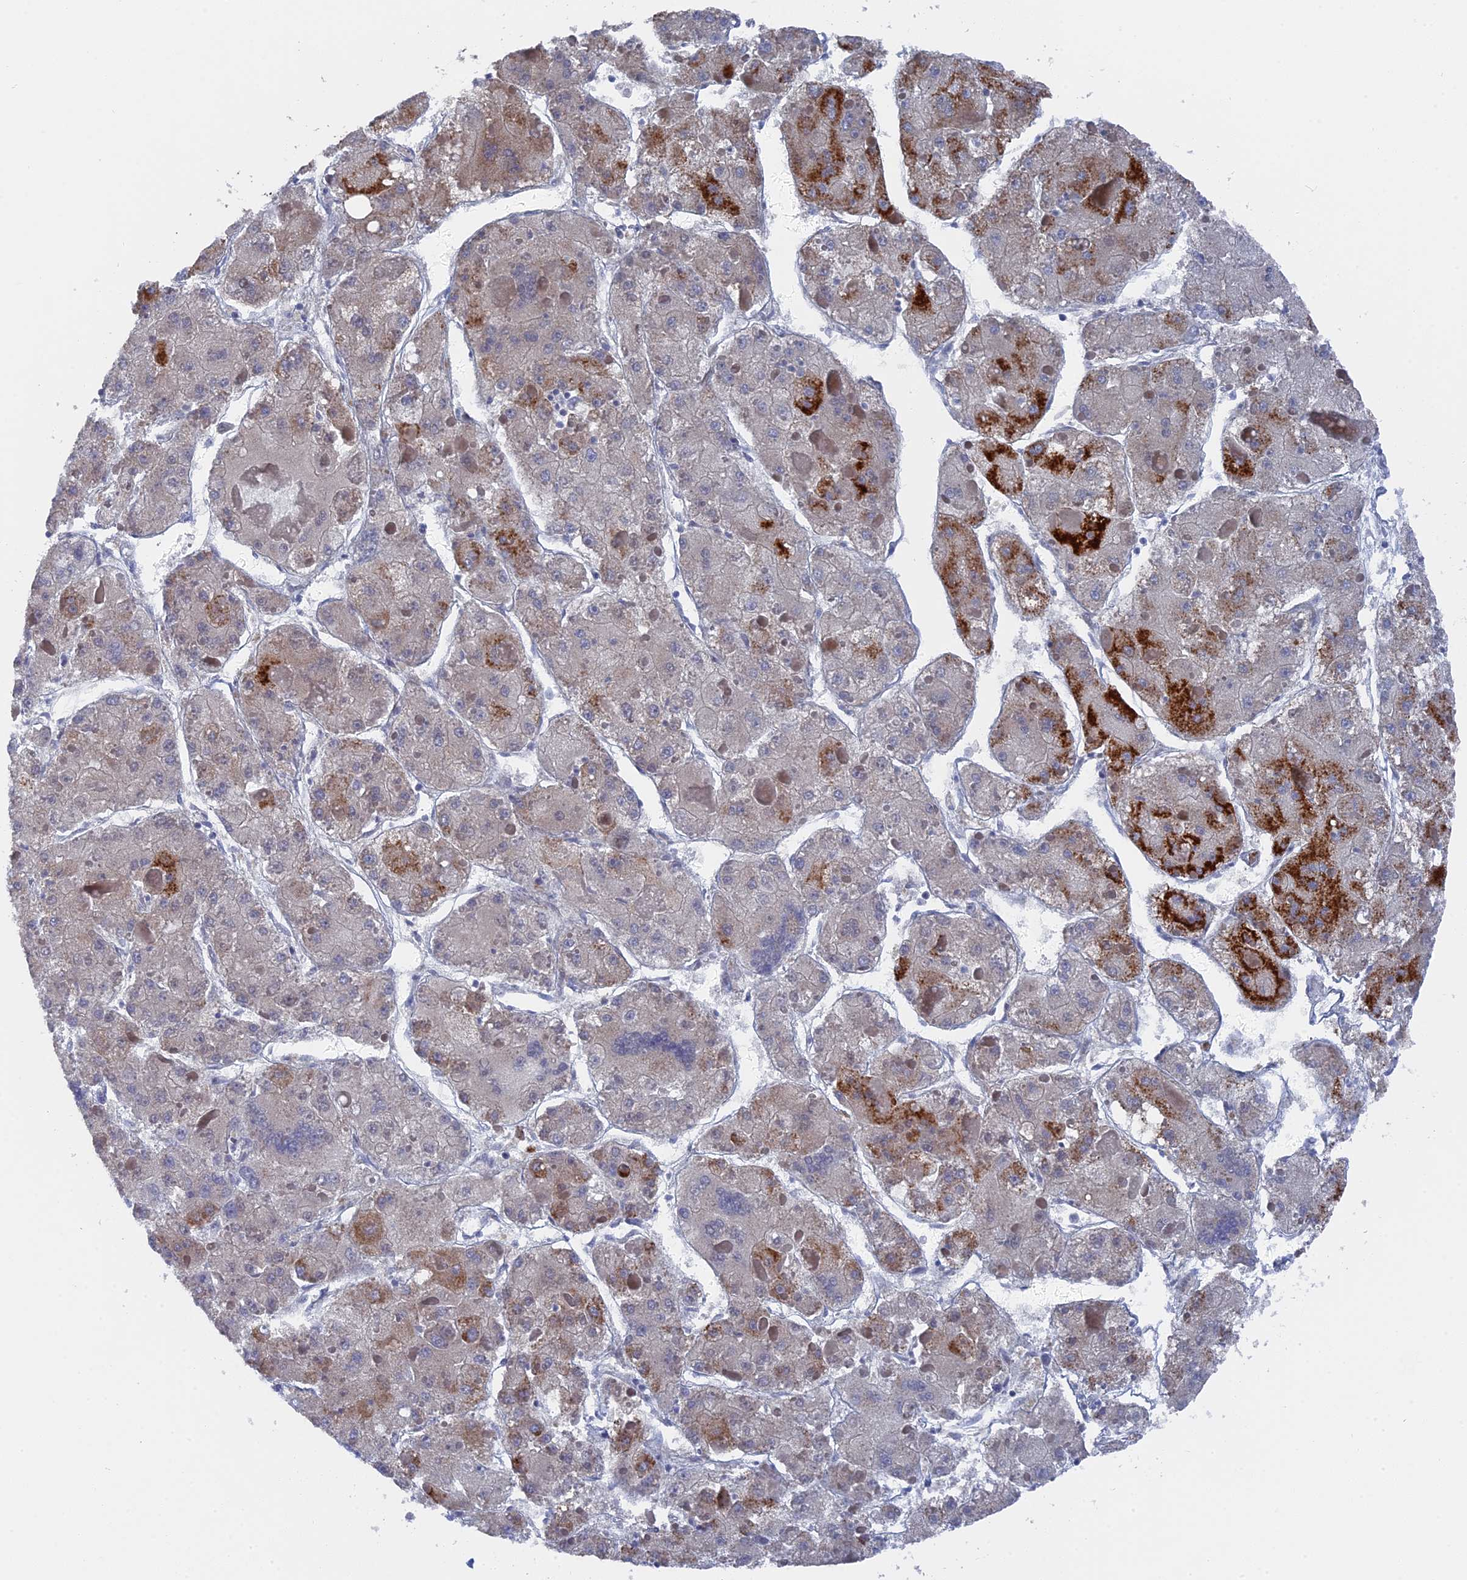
{"staining": {"intensity": "moderate", "quantity": "<25%", "location": "cytoplasmic/membranous"}, "tissue": "liver cancer", "cell_type": "Tumor cells", "image_type": "cancer", "snomed": [{"axis": "morphology", "description": "Carcinoma, Hepatocellular, NOS"}, {"axis": "topography", "description": "Liver"}], "caption": "Liver cancer tissue shows moderate cytoplasmic/membranous positivity in approximately <25% of tumor cells, visualized by immunohistochemistry. The staining is performed using DAB (3,3'-diaminobenzidine) brown chromogen to label protein expression. The nuclei are counter-stained blue using hematoxylin.", "gene": "TMEM161A", "patient": {"sex": "female", "age": 73}}